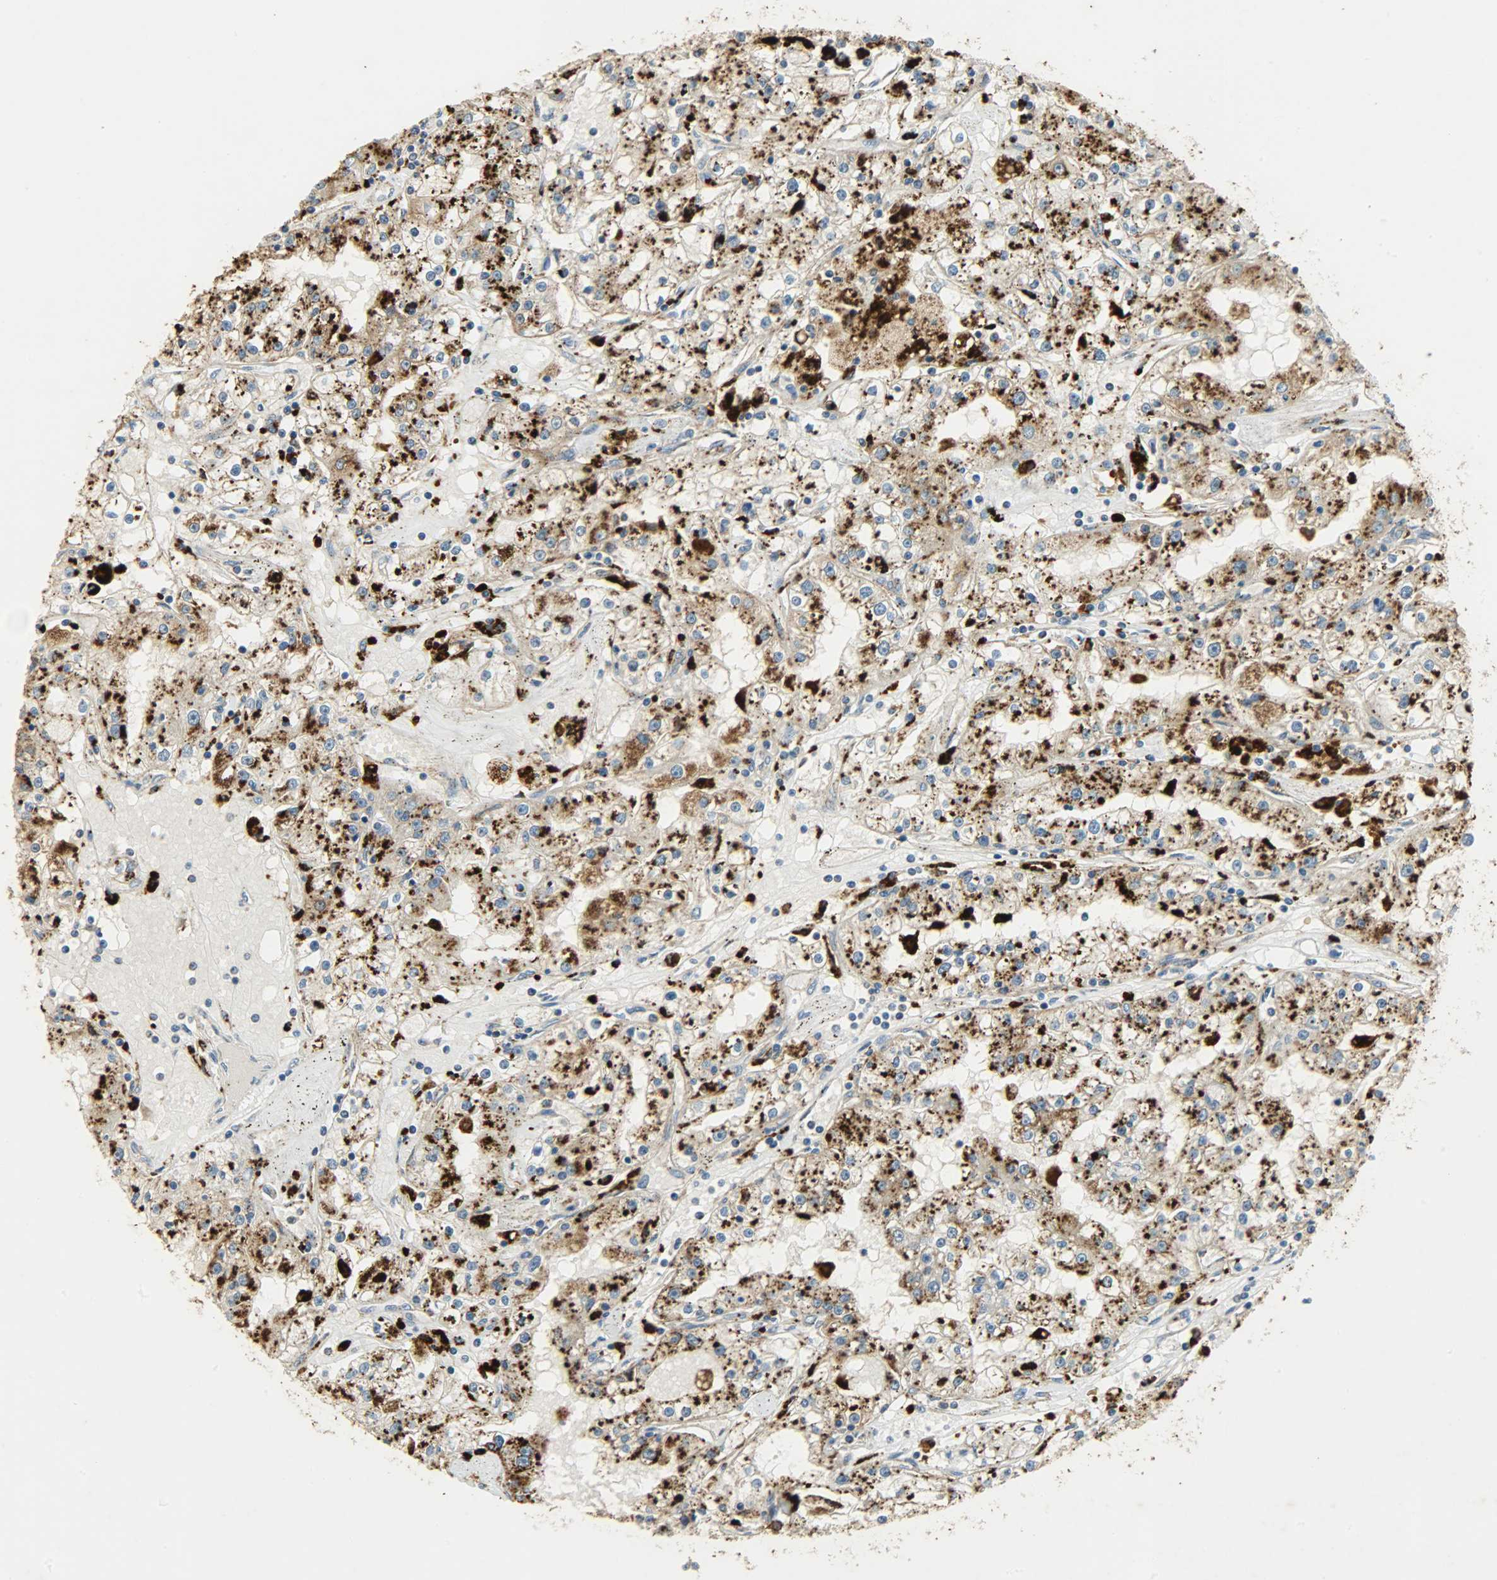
{"staining": {"intensity": "strong", "quantity": "25%-75%", "location": "cytoplasmic/membranous"}, "tissue": "renal cancer", "cell_type": "Tumor cells", "image_type": "cancer", "snomed": [{"axis": "morphology", "description": "Adenocarcinoma, NOS"}, {"axis": "topography", "description": "Kidney"}], "caption": "Immunohistochemistry photomicrograph of human adenocarcinoma (renal) stained for a protein (brown), which reveals high levels of strong cytoplasmic/membranous staining in approximately 25%-75% of tumor cells.", "gene": "ASAH1", "patient": {"sex": "male", "age": 56}}